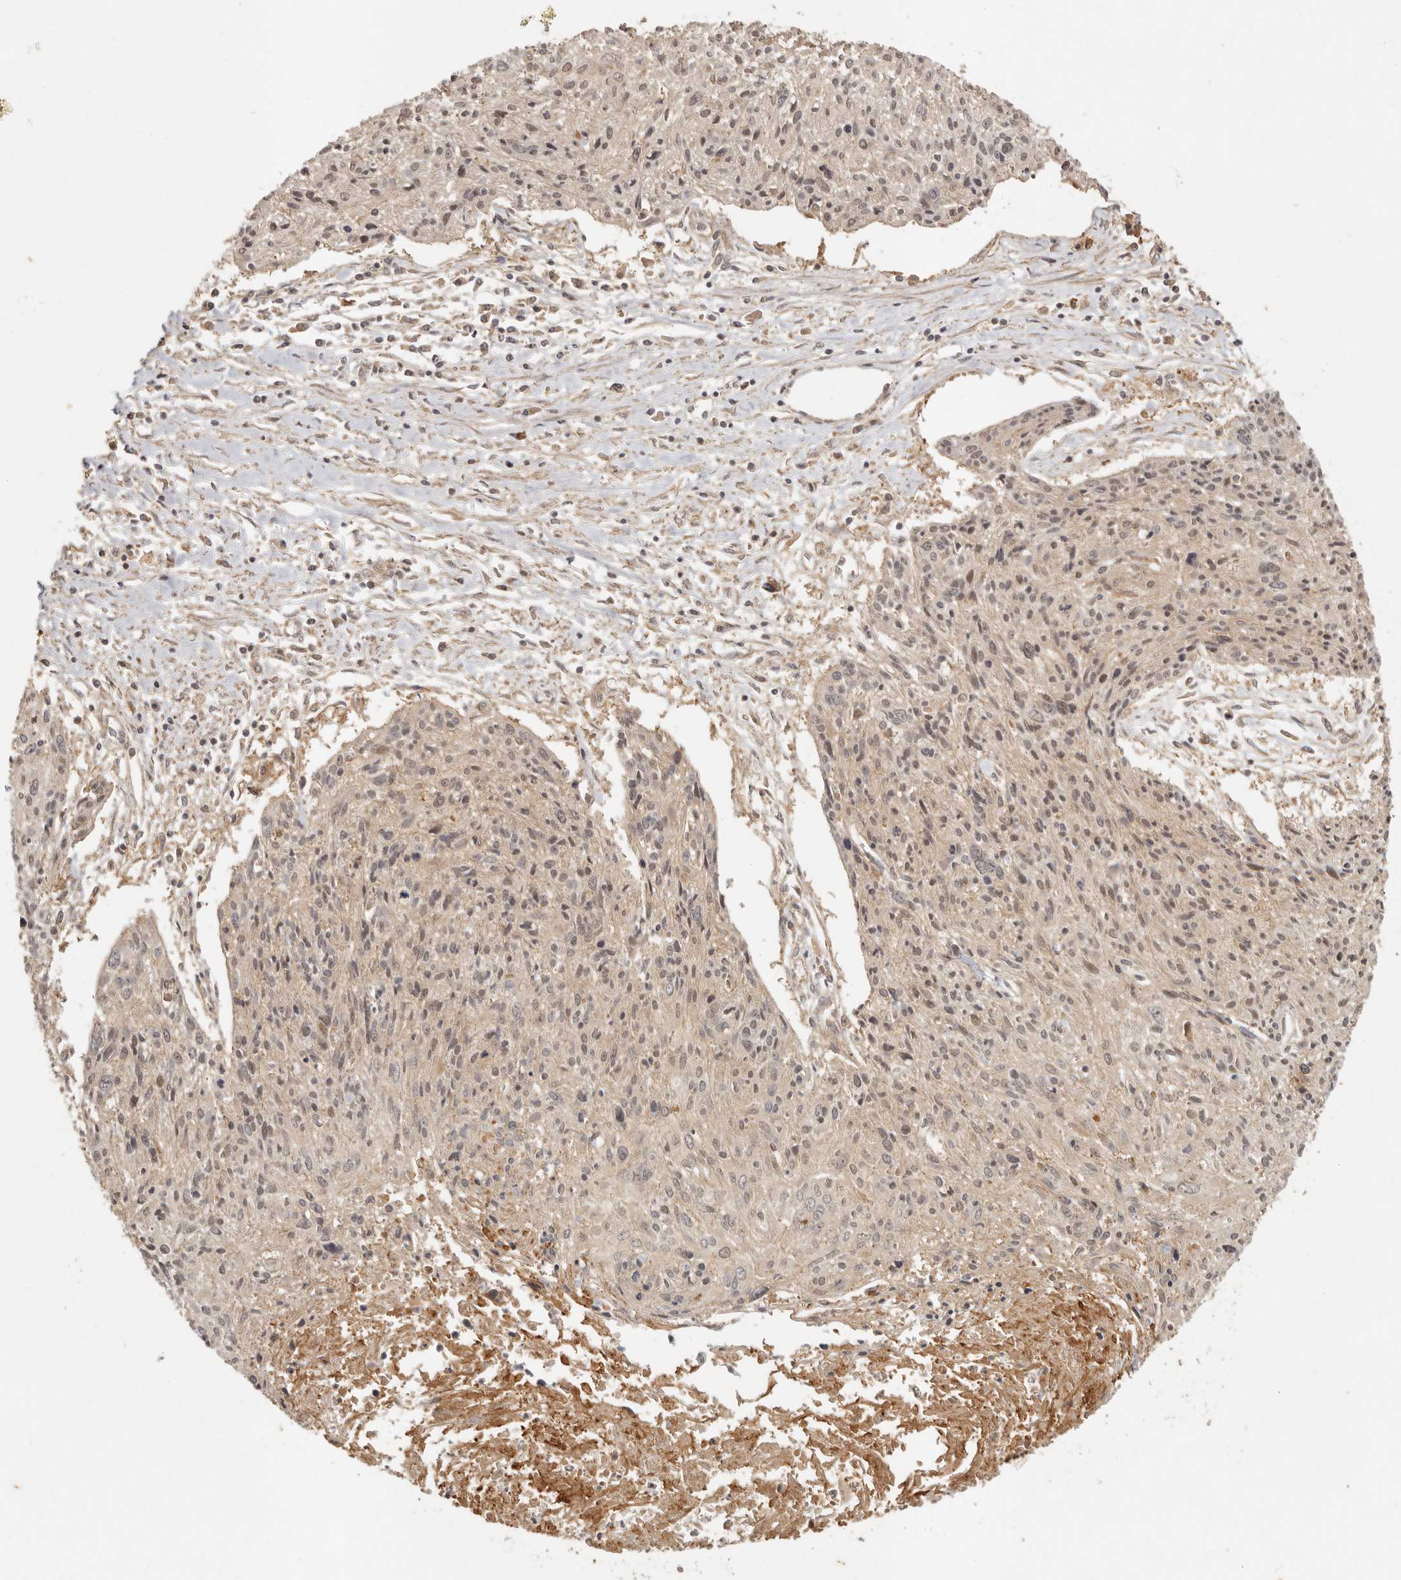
{"staining": {"intensity": "negative", "quantity": "none", "location": "none"}, "tissue": "cervical cancer", "cell_type": "Tumor cells", "image_type": "cancer", "snomed": [{"axis": "morphology", "description": "Squamous cell carcinoma, NOS"}, {"axis": "topography", "description": "Cervix"}], "caption": "Immunohistochemistry micrograph of cervical cancer stained for a protein (brown), which displays no expression in tumor cells.", "gene": "VIPR1", "patient": {"sex": "female", "age": 51}}